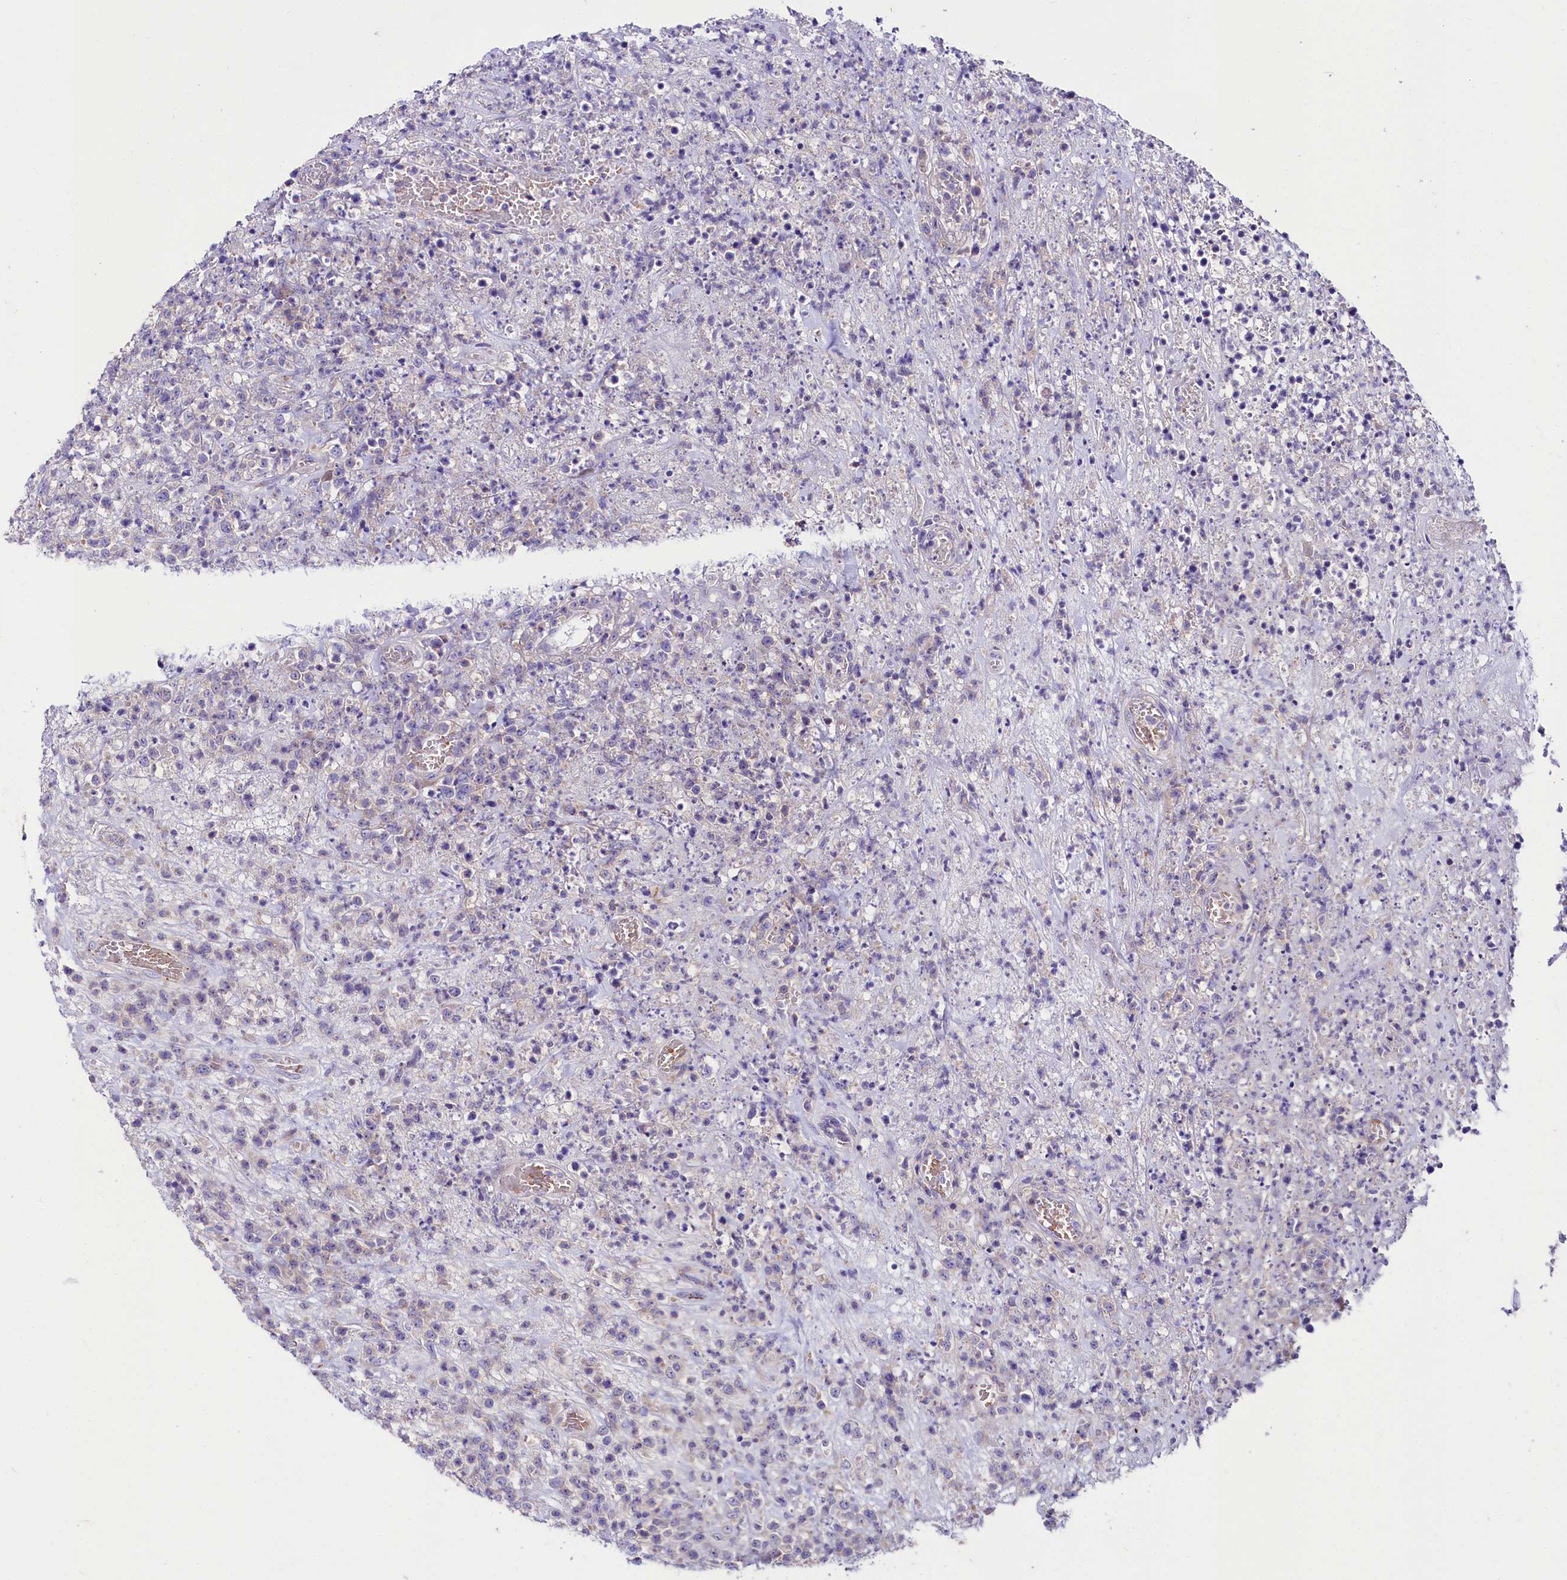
{"staining": {"intensity": "negative", "quantity": "none", "location": "none"}, "tissue": "lymphoma", "cell_type": "Tumor cells", "image_type": "cancer", "snomed": [{"axis": "morphology", "description": "Malignant lymphoma, non-Hodgkin's type, High grade"}, {"axis": "topography", "description": "Colon"}], "caption": "High-grade malignant lymphoma, non-Hodgkin's type was stained to show a protein in brown. There is no significant positivity in tumor cells. (DAB (3,3'-diaminobenzidine) immunohistochemistry (IHC), high magnification).", "gene": "ABHD5", "patient": {"sex": "female", "age": 53}}